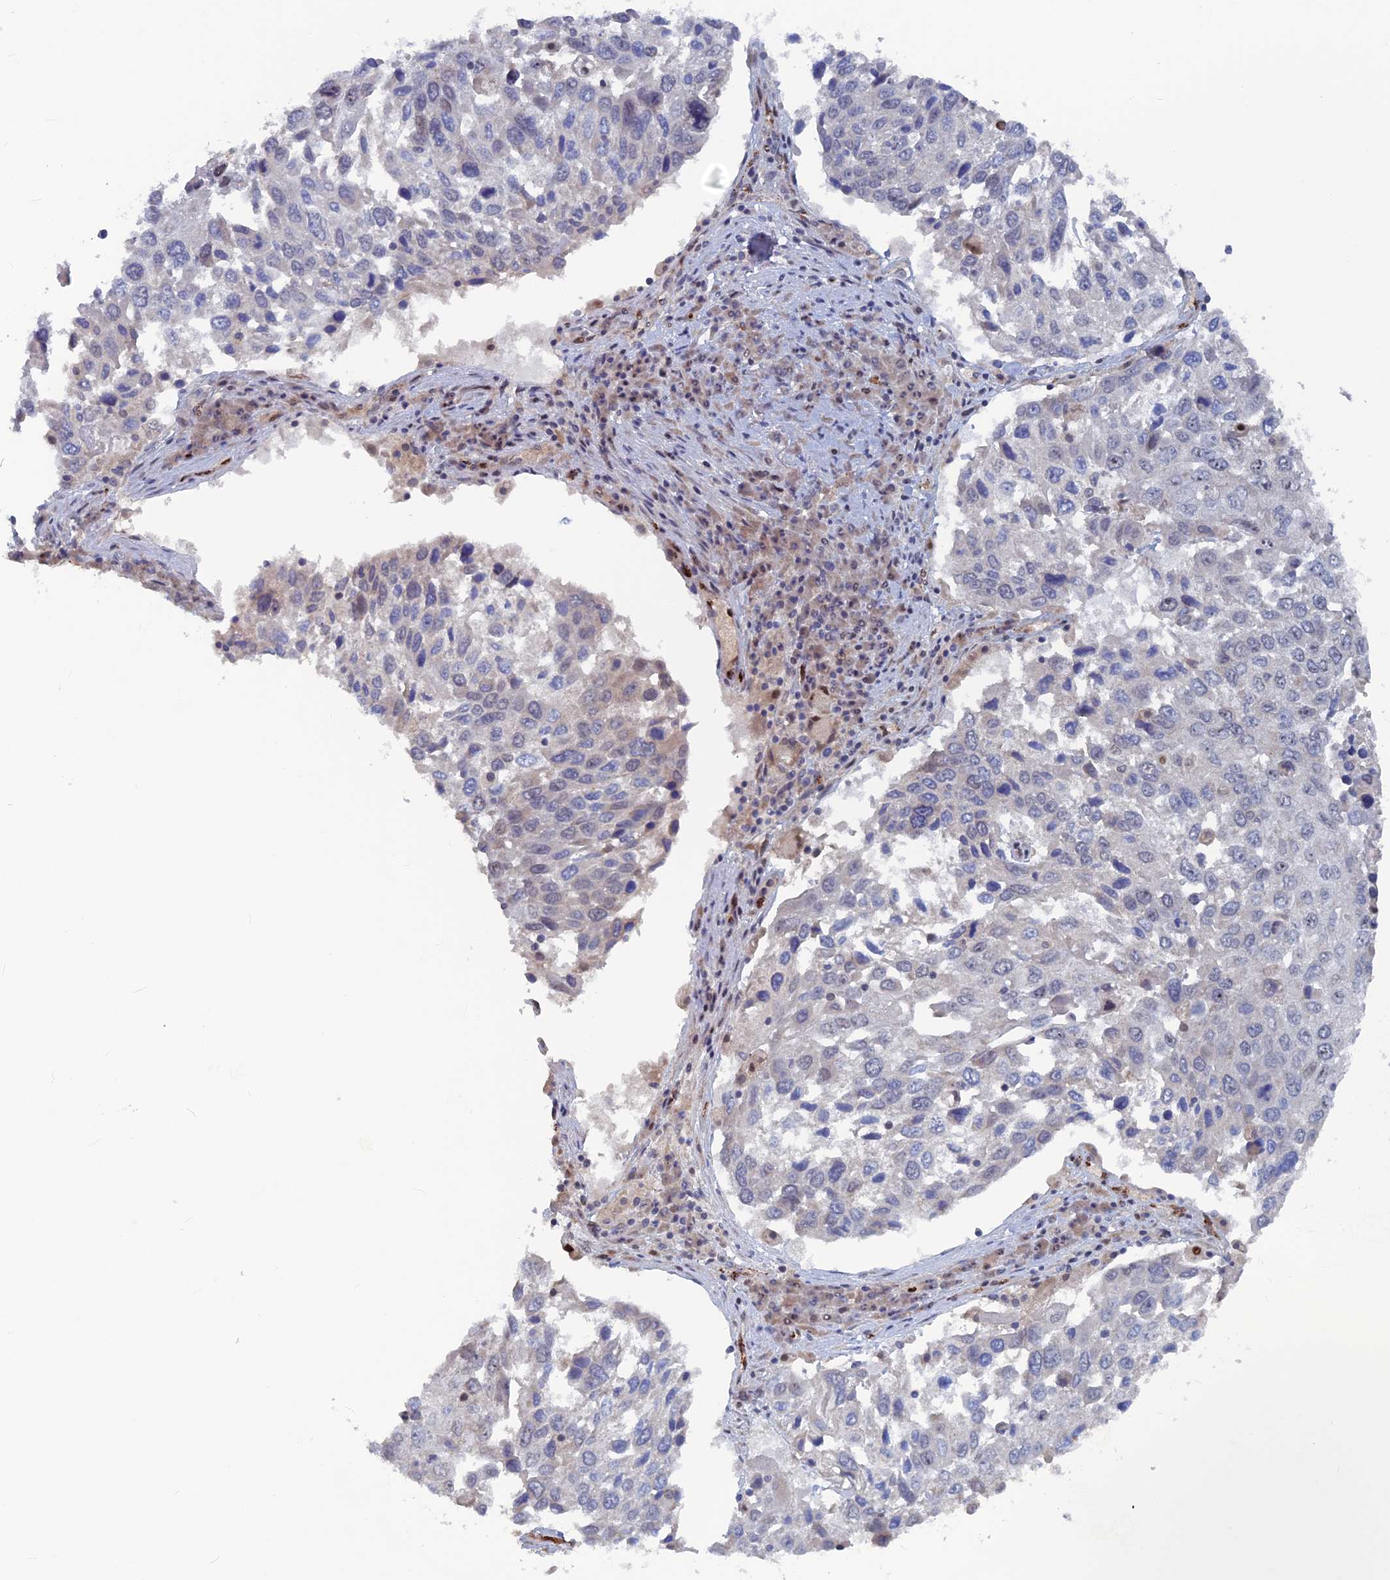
{"staining": {"intensity": "negative", "quantity": "none", "location": "none"}, "tissue": "lung cancer", "cell_type": "Tumor cells", "image_type": "cancer", "snomed": [{"axis": "morphology", "description": "Squamous cell carcinoma, NOS"}, {"axis": "topography", "description": "Lung"}], "caption": "There is no significant expression in tumor cells of squamous cell carcinoma (lung).", "gene": "SH3D21", "patient": {"sex": "male", "age": 65}}